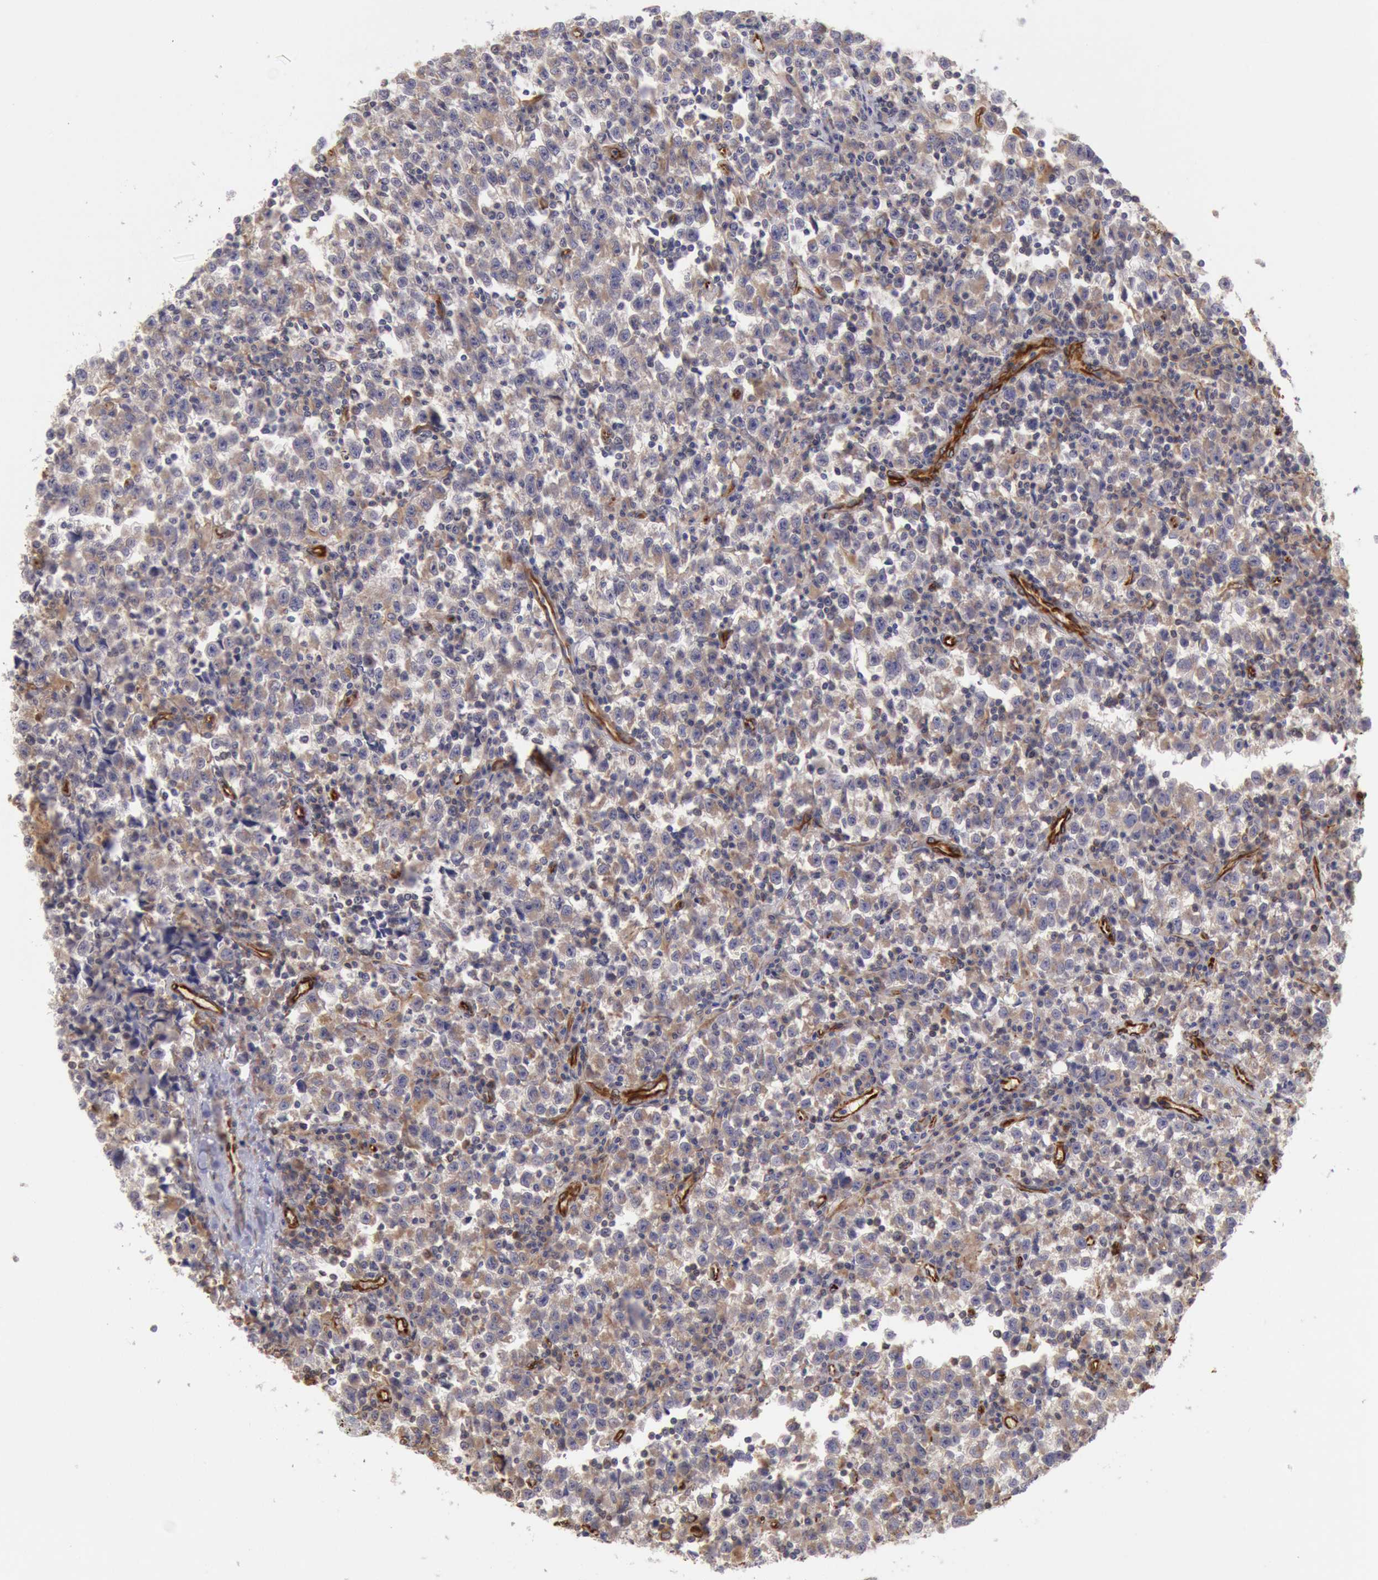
{"staining": {"intensity": "weak", "quantity": "25%-75%", "location": "cytoplasmic/membranous"}, "tissue": "testis cancer", "cell_type": "Tumor cells", "image_type": "cancer", "snomed": [{"axis": "morphology", "description": "Seminoma, NOS"}, {"axis": "topography", "description": "Testis"}], "caption": "Protein expression analysis of testis cancer shows weak cytoplasmic/membranous staining in approximately 25%-75% of tumor cells.", "gene": "RNF139", "patient": {"sex": "male", "age": 35}}